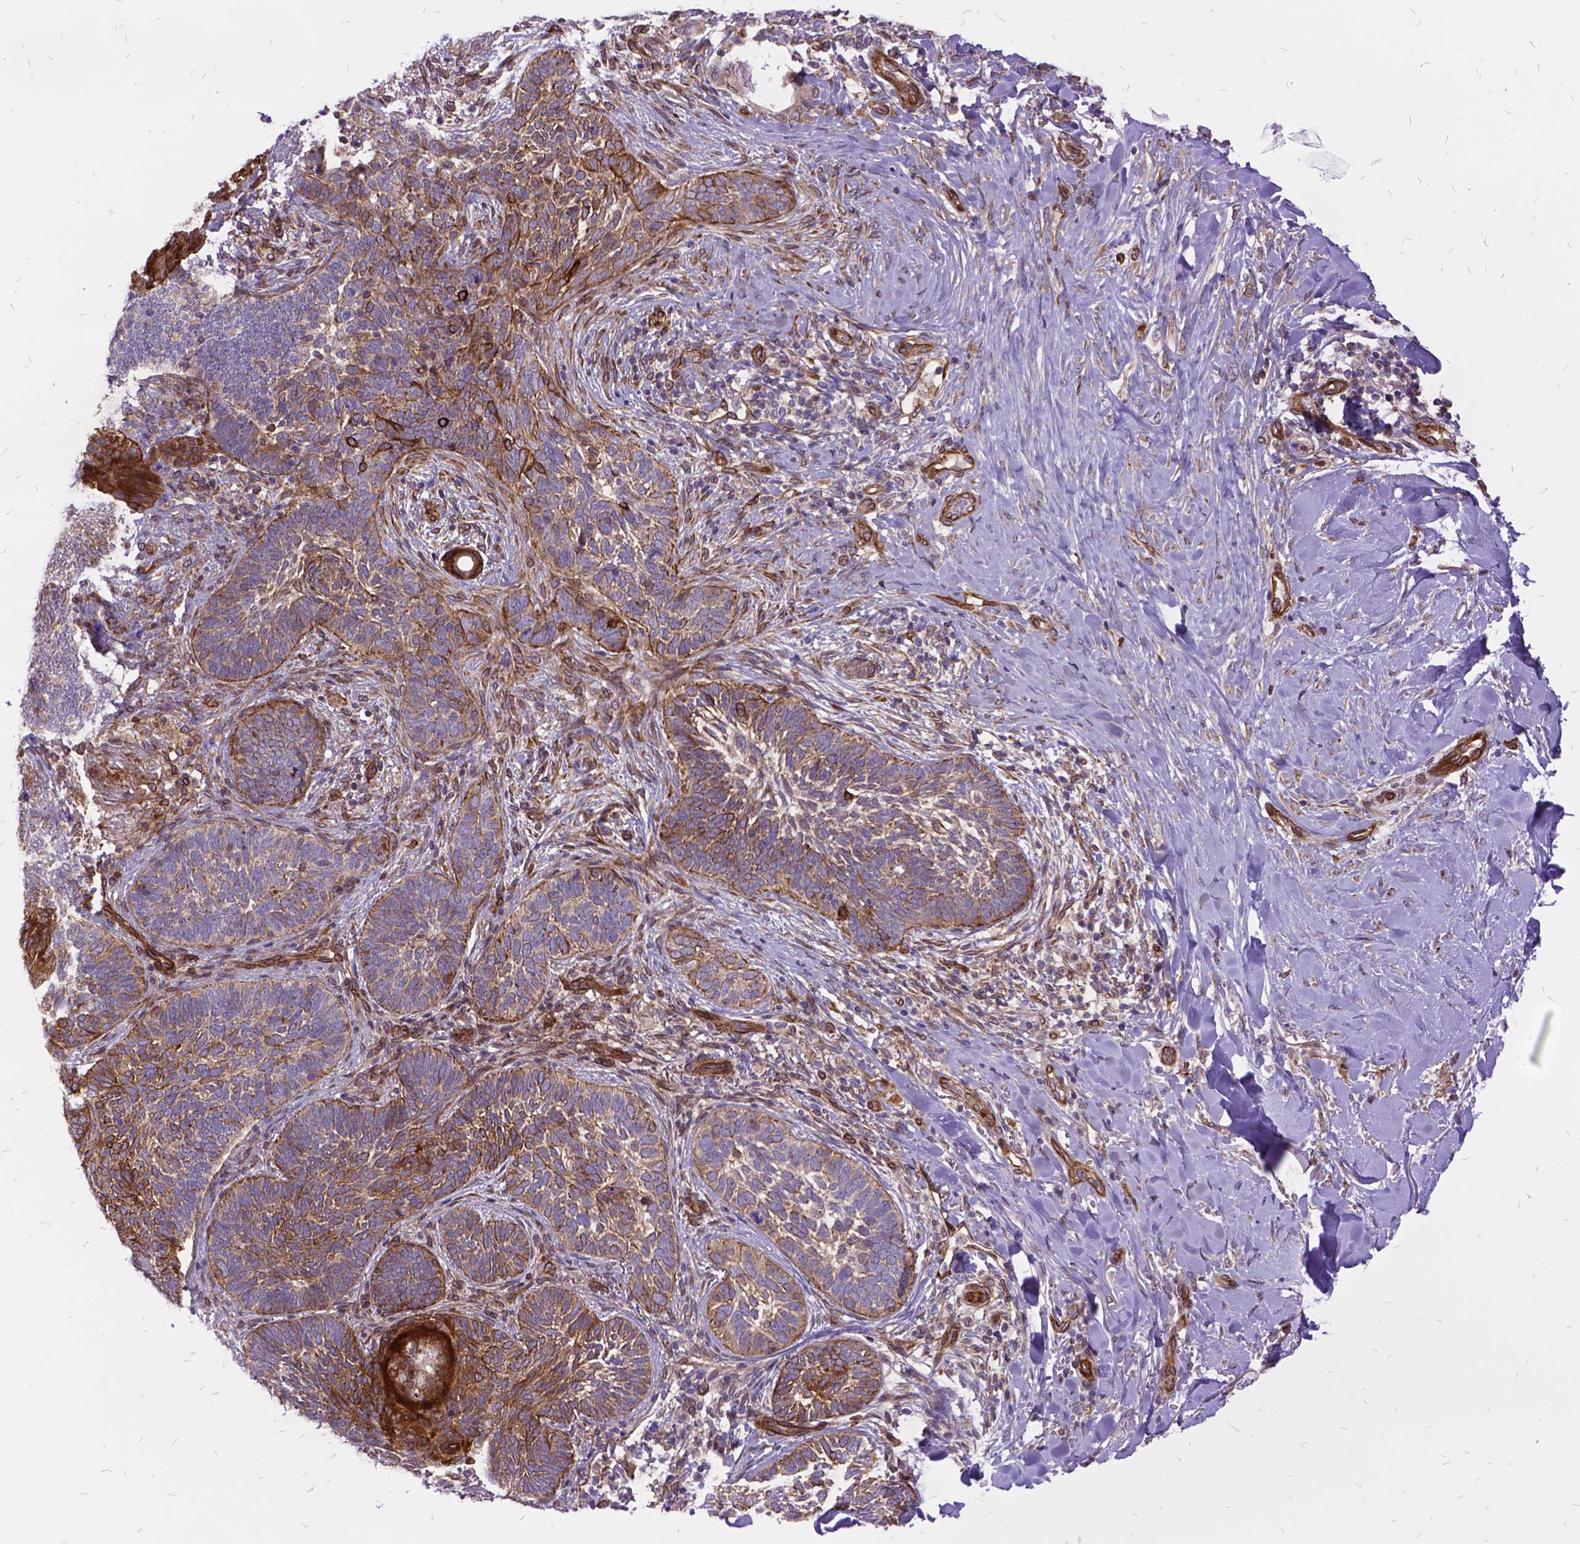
{"staining": {"intensity": "moderate", "quantity": ">75%", "location": "cytoplasmic/membranous"}, "tissue": "skin cancer", "cell_type": "Tumor cells", "image_type": "cancer", "snomed": [{"axis": "morphology", "description": "Normal tissue, NOS"}, {"axis": "morphology", "description": "Basal cell carcinoma"}, {"axis": "topography", "description": "Skin"}], "caption": "Protein staining exhibits moderate cytoplasmic/membranous positivity in approximately >75% of tumor cells in skin cancer.", "gene": "GRB7", "patient": {"sex": "male", "age": 46}}